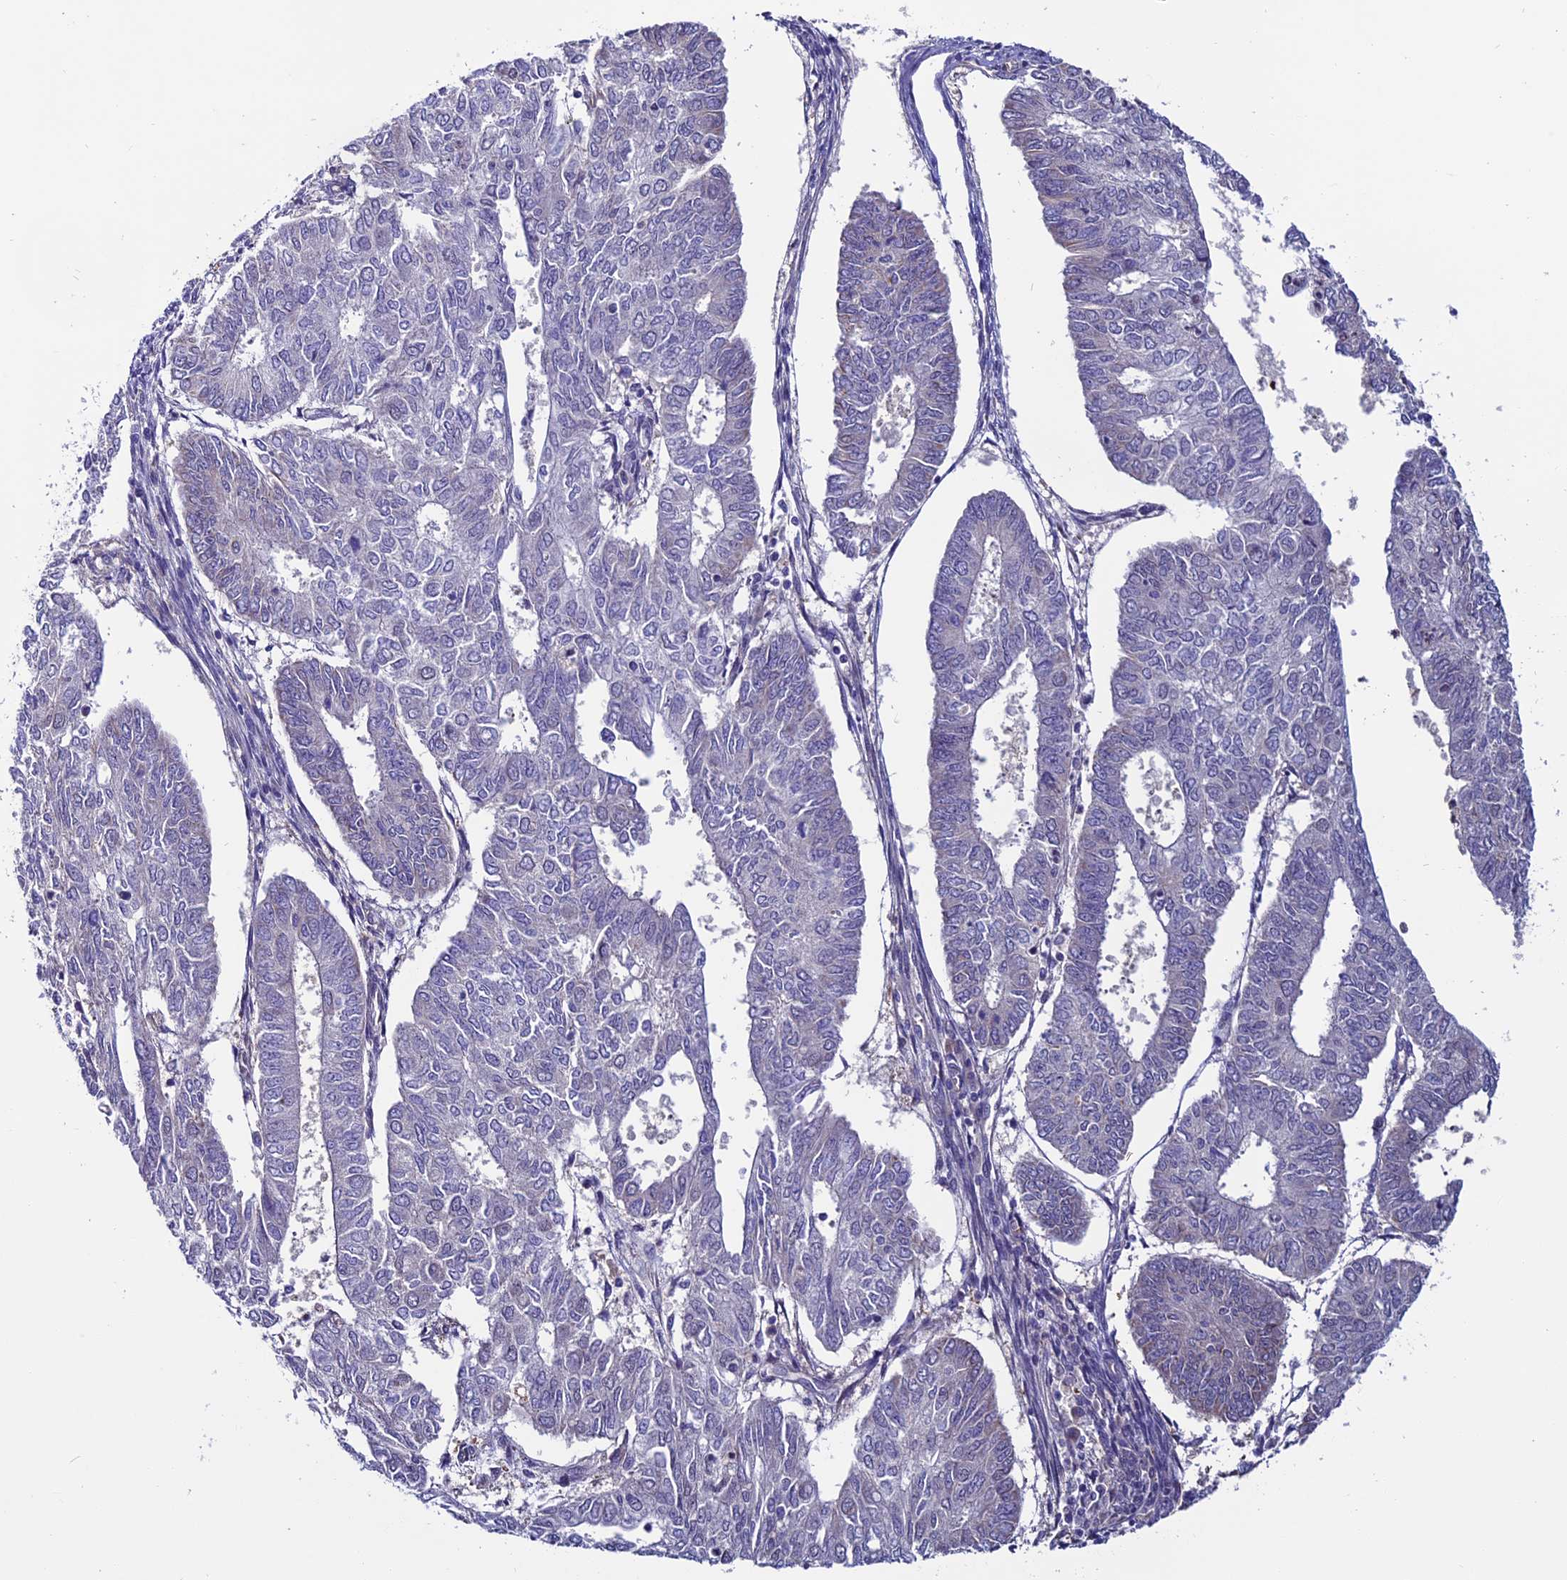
{"staining": {"intensity": "negative", "quantity": "none", "location": "none"}, "tissue": "endometrial cancer", "cell_type": "Tumor cells", "image_type": "cancer", "snomed": [{"axis": "morphology", "description": "Adenocarcinoma, NOS"}, {"axis": "topography", "description": "Endometrium"}], "caption": "DAB (3,3'-diaminobenzidine) immunohistochemical staining of adenocarcinoma (endometrial) exhibits no significant expression in tumor cells.", "gene": "PDILT", "patient": {"sex": "female", "age": 68}}